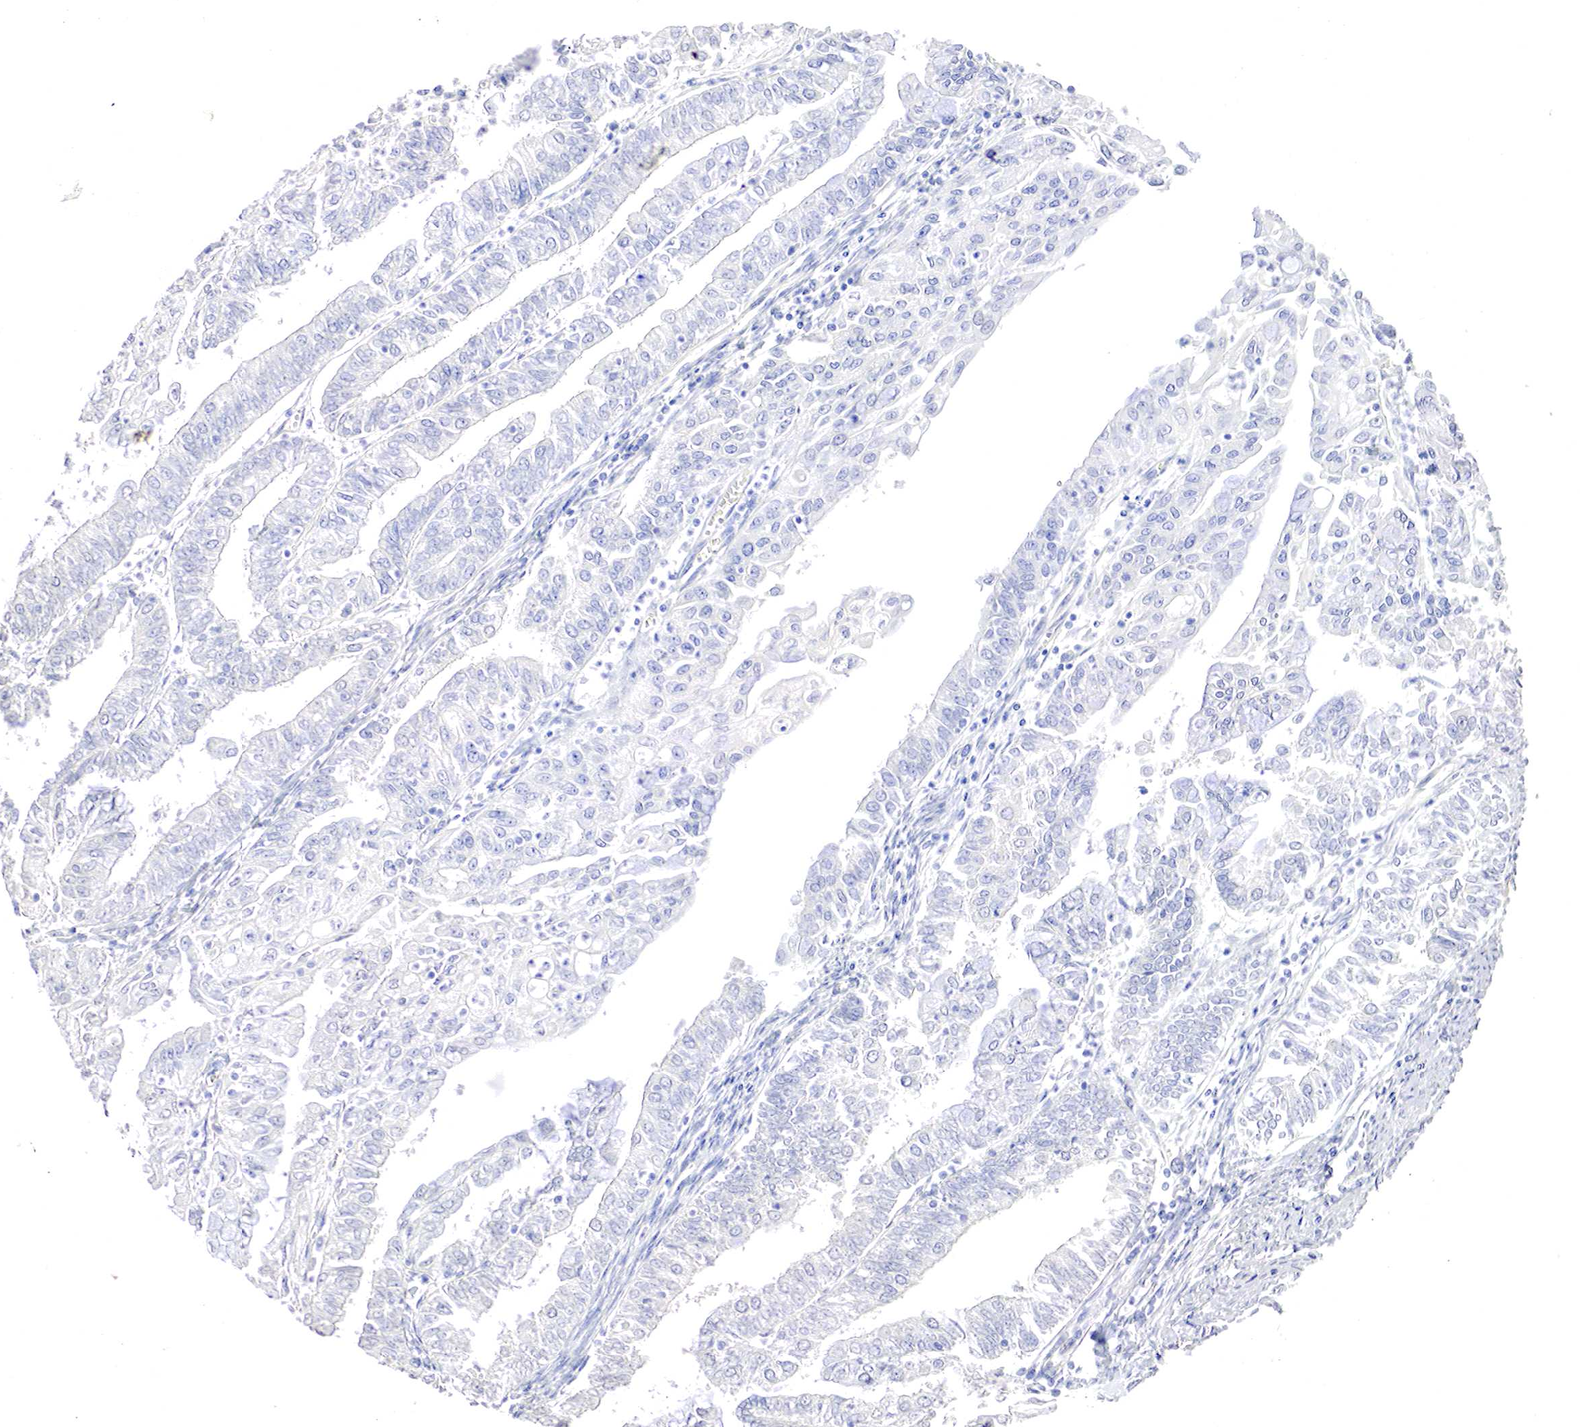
{"staining": {"intensity": "negative", "quantity": "none", "location": "none"}, "tissue": "endometrial cancer", "cell_type": "Tumor cells", "image_type": "cancer", "snomed": [{"axis": "morphology", "description": "Adenocarcinoma, NOS"}, {"axis": "topography", "description": "Endometrium"}], "caption": "Human endometrial cancer (adenocarcinoma) stained for a protein using immunohistochemistry demonstrates no expression in tumor cells.", "gene": "OTC", "patient": {"sex": "female", "age": 75}}